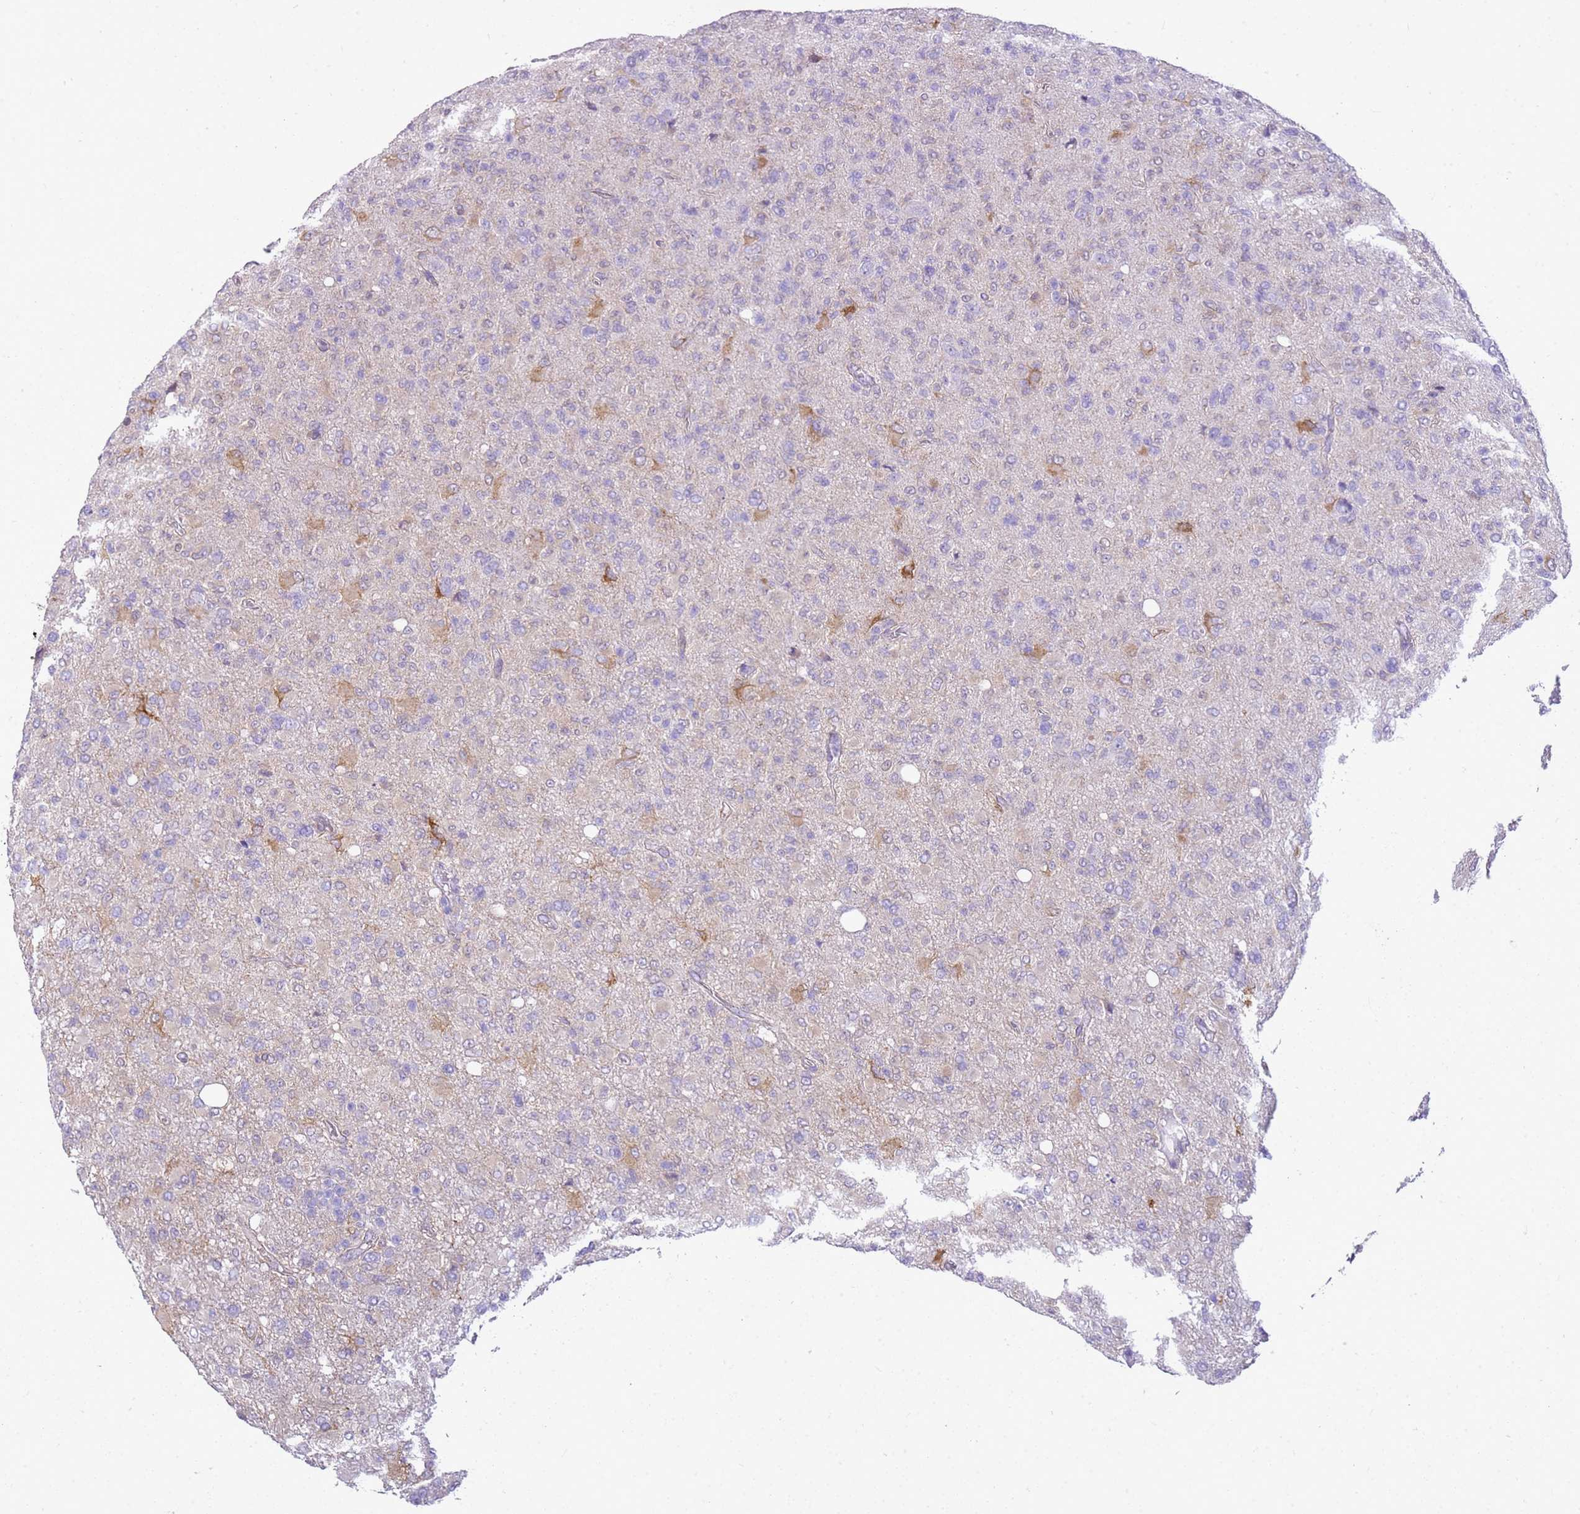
{"staining": {"intensity": "negative", "quantity": "none", "location": "none"}, "tissue": "glioma", "cell_type": "Tumor cells", "image_type": "cancer", "snomed": [{"axis": "morphology", "description": "Glioma, malignant, High grade"}, {"axis": "topography", "description": "Brain"}], "caption": "DAB (3,3'-diaminobenzidine) immunohistochemical staining of human malignant glioma (high-grade) reveals no significant expression in tumor cells.", "gene": "HSPB1", "patient": {"sex": "female", "age": 57}}